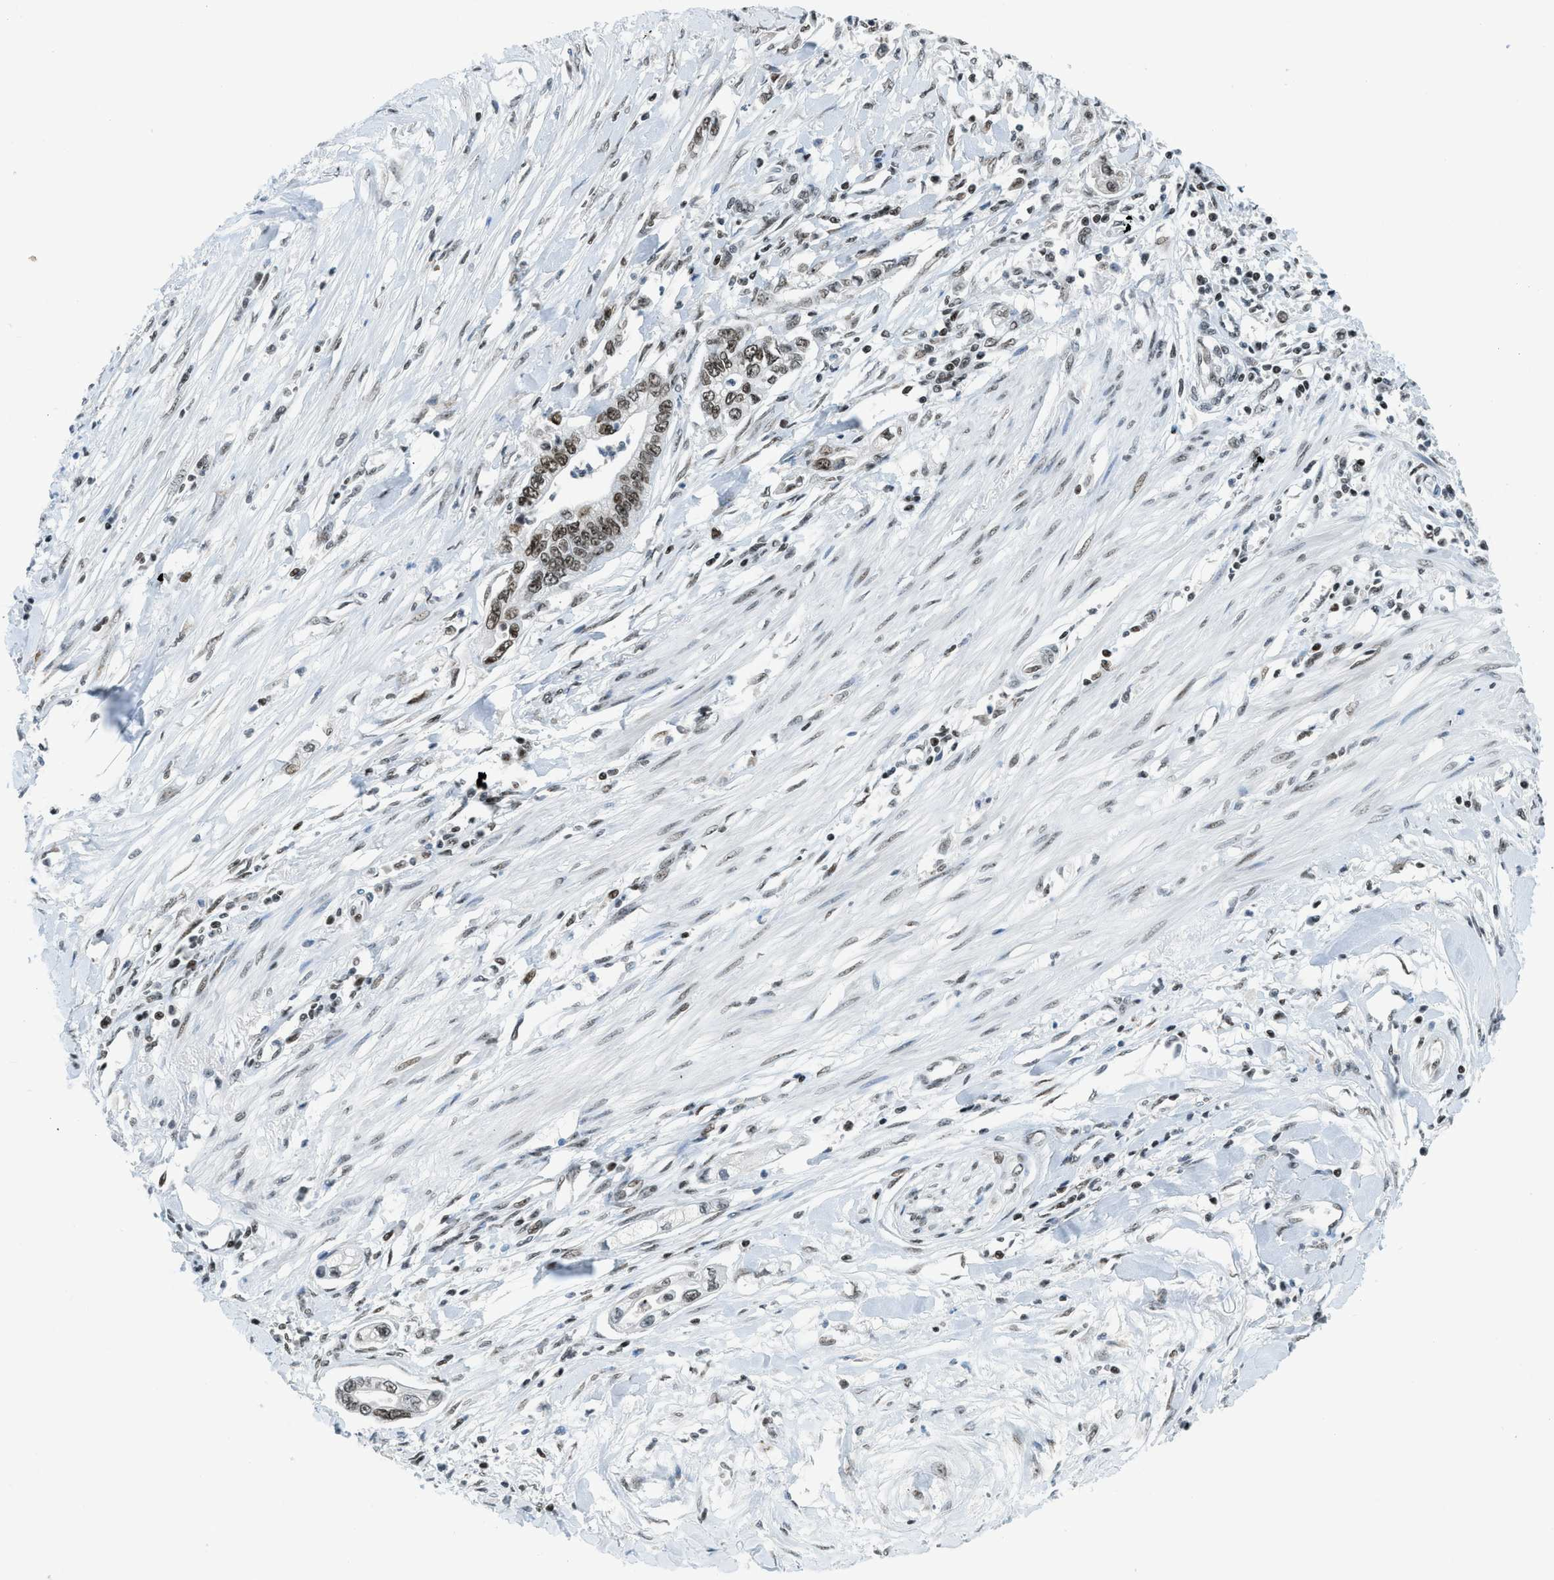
{"staining": {"intensity": "moderate", "quantity": "25%-75%", "location": "nuclear"}, "tissue": "pancreatic cancer", "cell_type": "Tumor cells", "image_type": "cancer", "snomed": [{"axis": "morphology", "description": "Adenocarcinoma, NOS"}, {"axis": "topography", "description": "Pancreas"}], "caption": "Protein expression analysis of pancreatic cancer (adenocarcinoma) reveals moderate nuclear expression in about 25%-75% of tumor cells. Nuclei are stained in blue.", "gene": "RAD51B", "patient": {"sex": "male", "age": 56}}